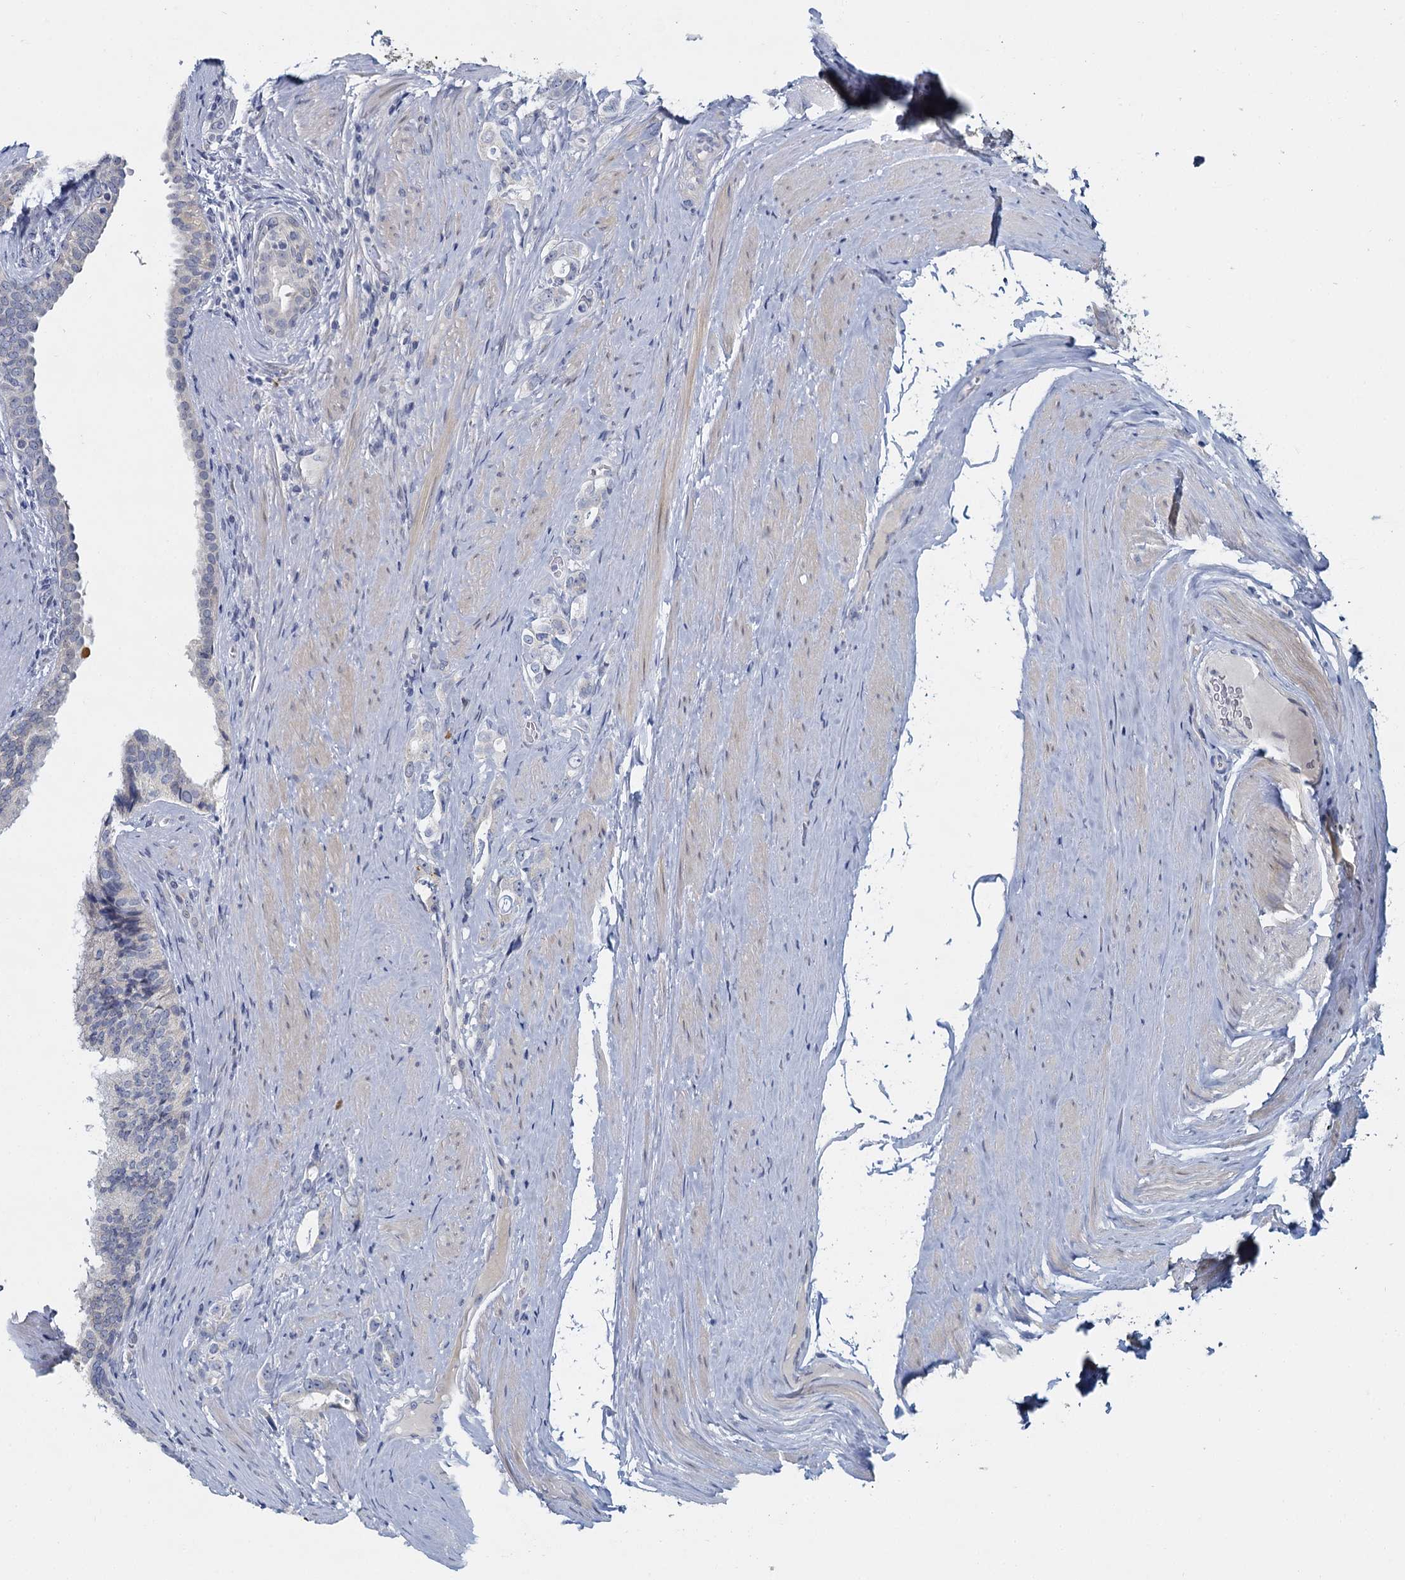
{"staining": {"intensity": "negative", "quantity": "none", "location": "none"}, "tissue": "prostate cancer", "cell_type": "Tumor cells", "image_type": "cancer", "snomed": [{"axis": "morphology", "description": "Adenocarcinoma, High grade"}, {"axis": "topography", "description": "Prostate"}], "caption": "Tumor cells are negative for protein expression in human prostate cancer. (DAB (3,3'-diaminobenzidine) IHC with hematoxylin counter stain).", "gene": "ACRBP", "patient": {"sex": "male", "age": 63}}